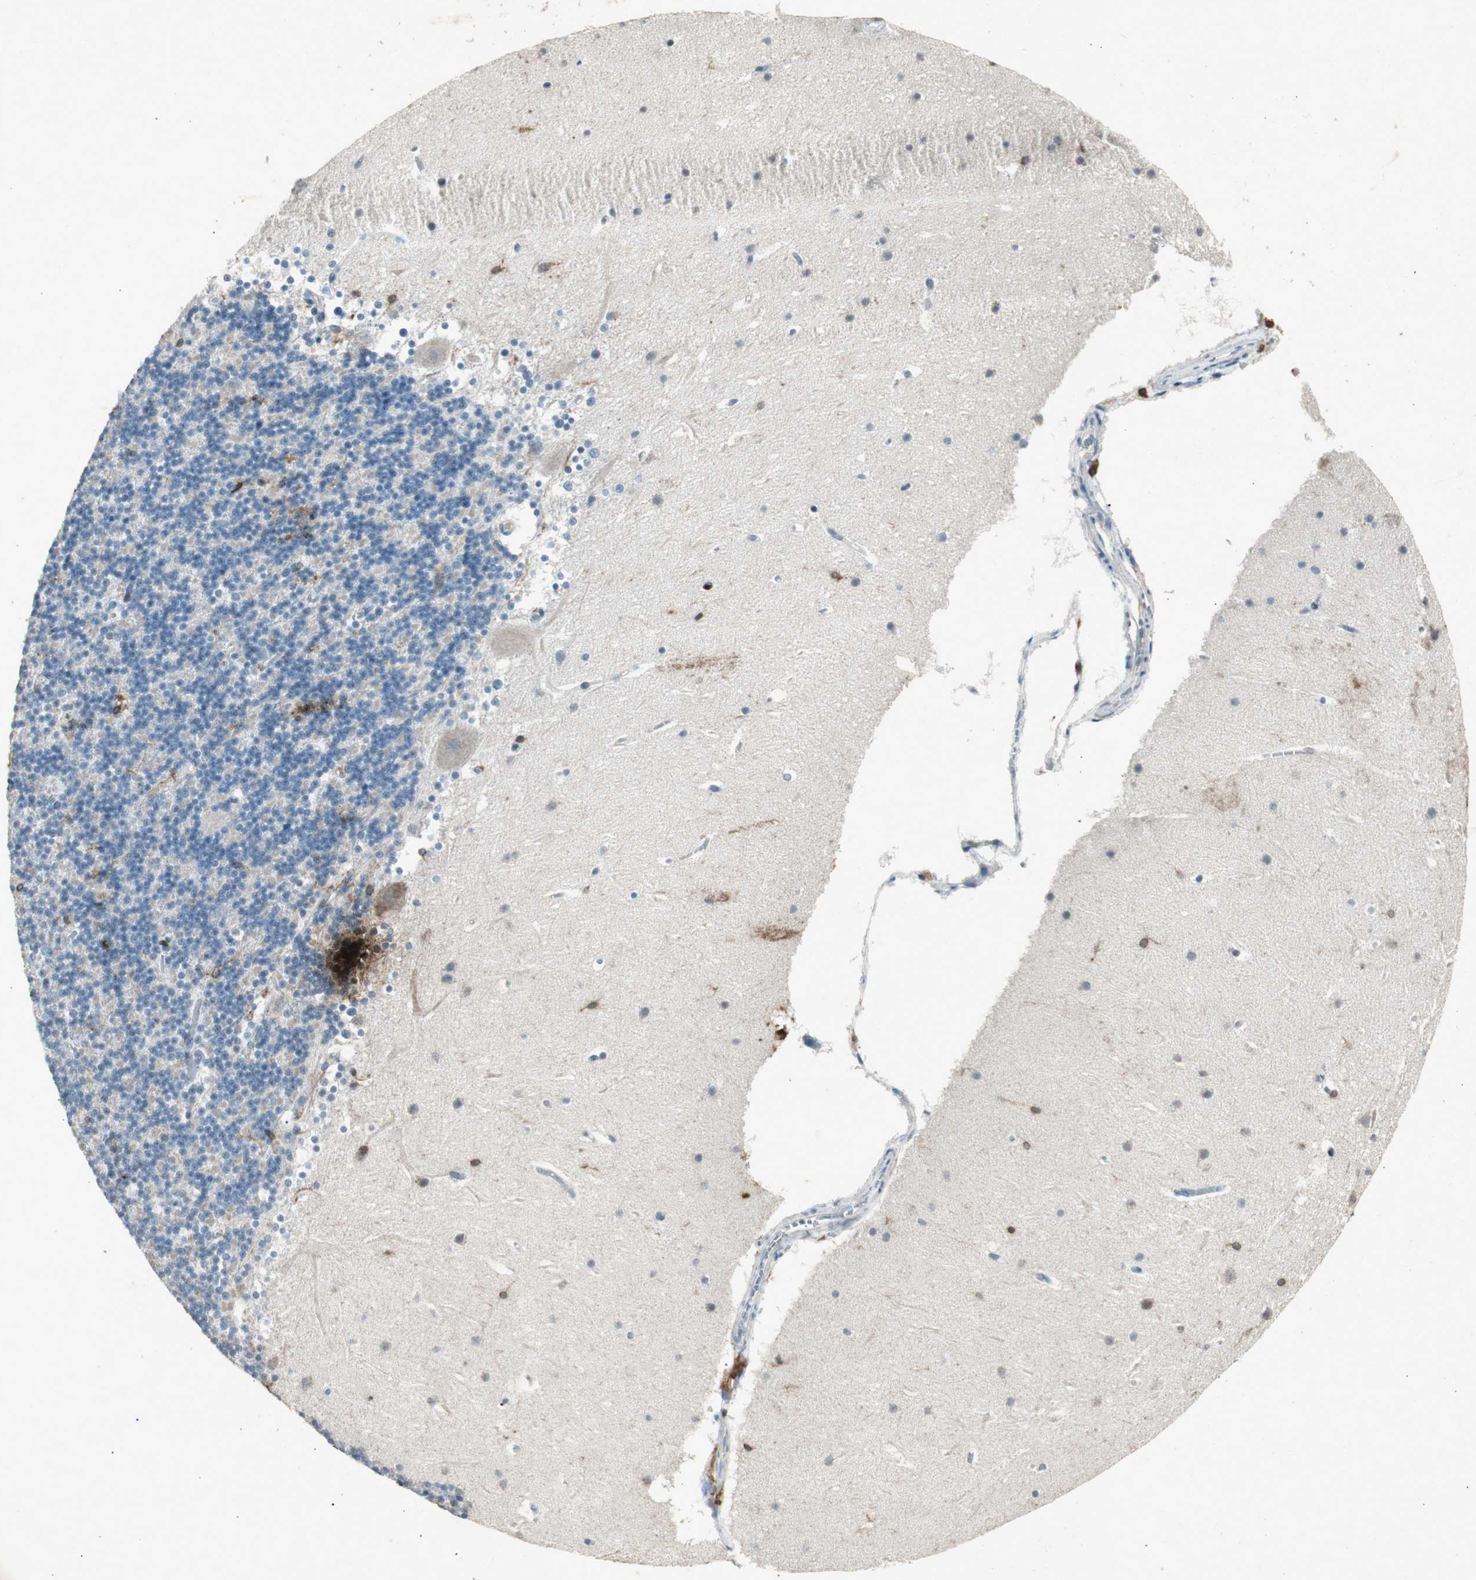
{"staining": {"intensity": "weak", "quantity": "25%-75%", "location": "cytoplasmic/membranous"}, "tissue": "cerebellum", "cell_type": "Cells in granular layer", "image_type": "normal", "snomed": [{"axis": "morphology", "description": "Normal tissue, NOS"}, {"axis": "topography", "description": "Cerebellum"}], "caption": "An IHC photomicrograph of benign tissue is shown. Protein staining in brown highlights weak cytoplasmic/membranous positivity in cerebellum within cells in granular layer. Immunohistochemistry (ihc) stains the protein of interest in brown and the nuclei are stained blue.", "gene": "TYROBP", "patient": {"sex": "female", "age": 19}}